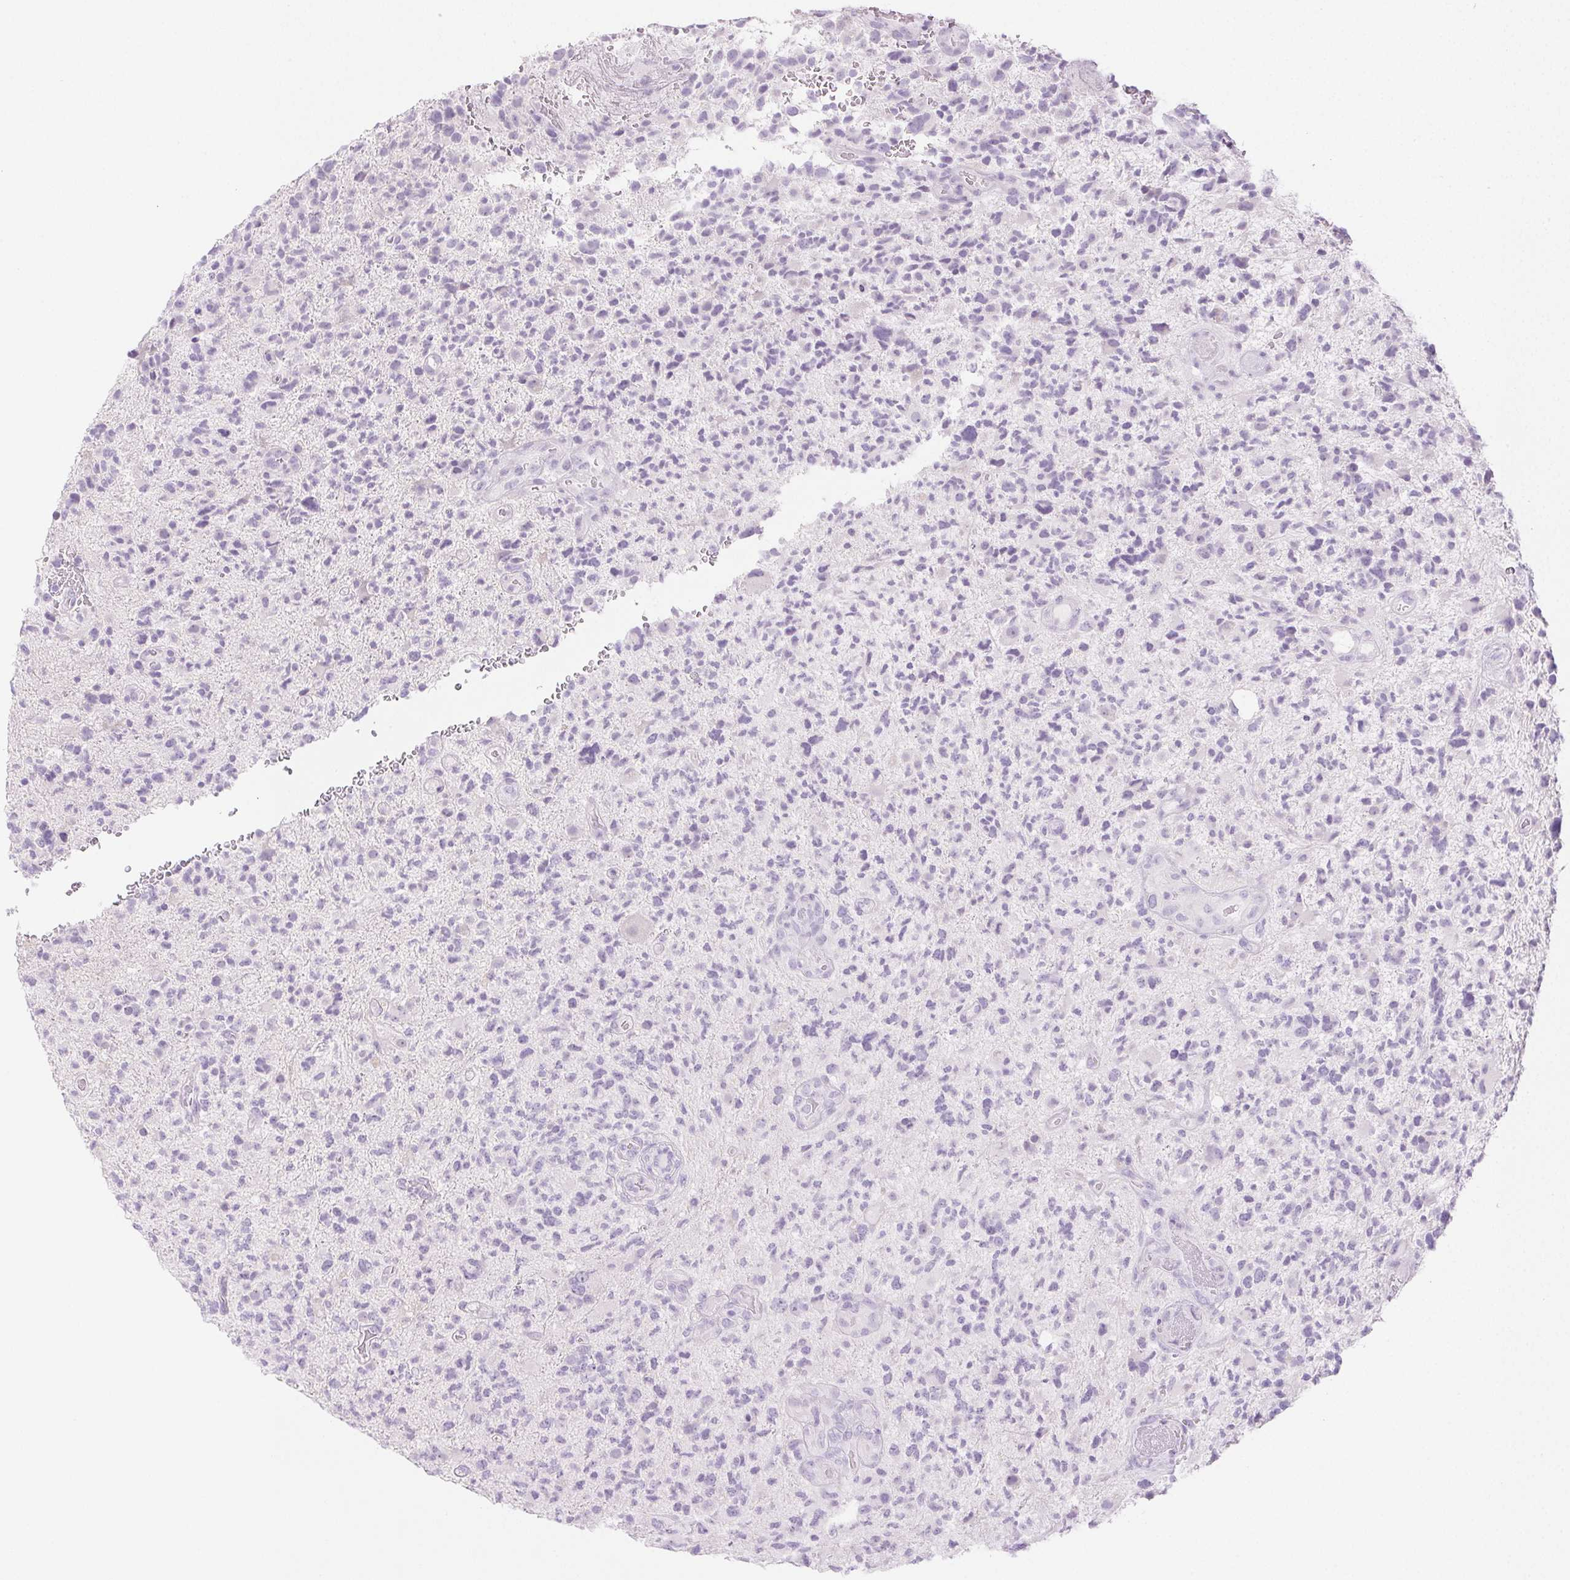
{"staining": {"intensity": "negative", "quantity": "none", "location": "none"}, "tissue": "glioma", "cell_type": "Tumor cells", "image_type": "cancer", "snomed": [{"axis": "morphology", "description": "Glioma, malignant, High grade"}, {"axis": "topography", "description": "Brain"}], "caption": "The histopathology image demonstrates no staining of tumor cells in malignant high-grade glioma.", "gene": "SPRR3", "patient": {"sex": "female", "age": 71}}